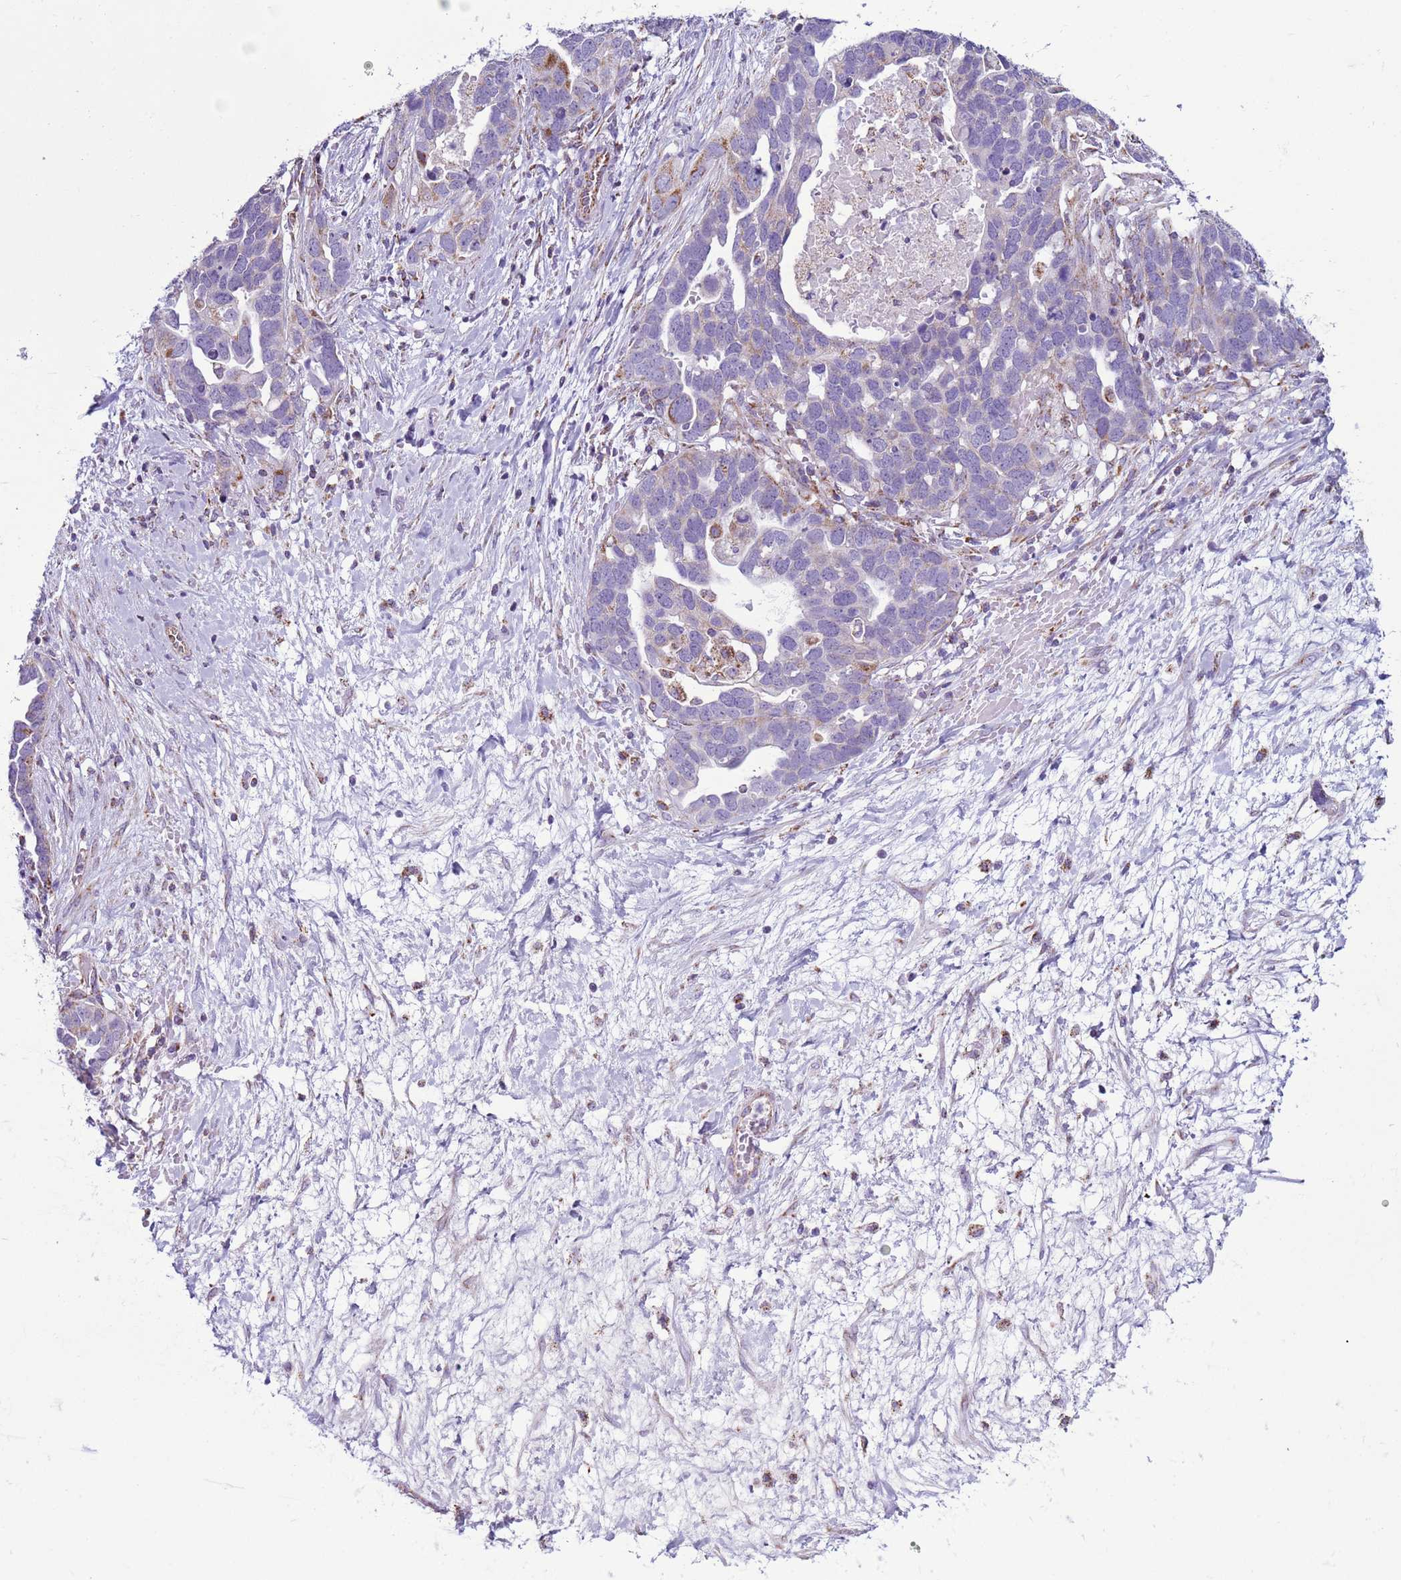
{"staining": {"intensity": "weak", "quantity": "<25%", "location": "cytoplasmic/membranous"}, "tissue": "ovarian cancer", "cell_type": "Tumor cells", "image_type": "cancer", "snomed": [{"axis": "morphology", "description": "Cystadenocarcinoma, serous, NOS"}, {"axis": "topography", "description": "Ovary"}], "caption": "This photomicrograph is of serous cystadenocarcinoma (ovarian) stained with immunohistochemistry to label a protein in brown with the nuclei are counter-stained blue. There is no positivity in tumor cells.", "gene": "NCALD", "patient": {"sex": "female", "age": 54}}